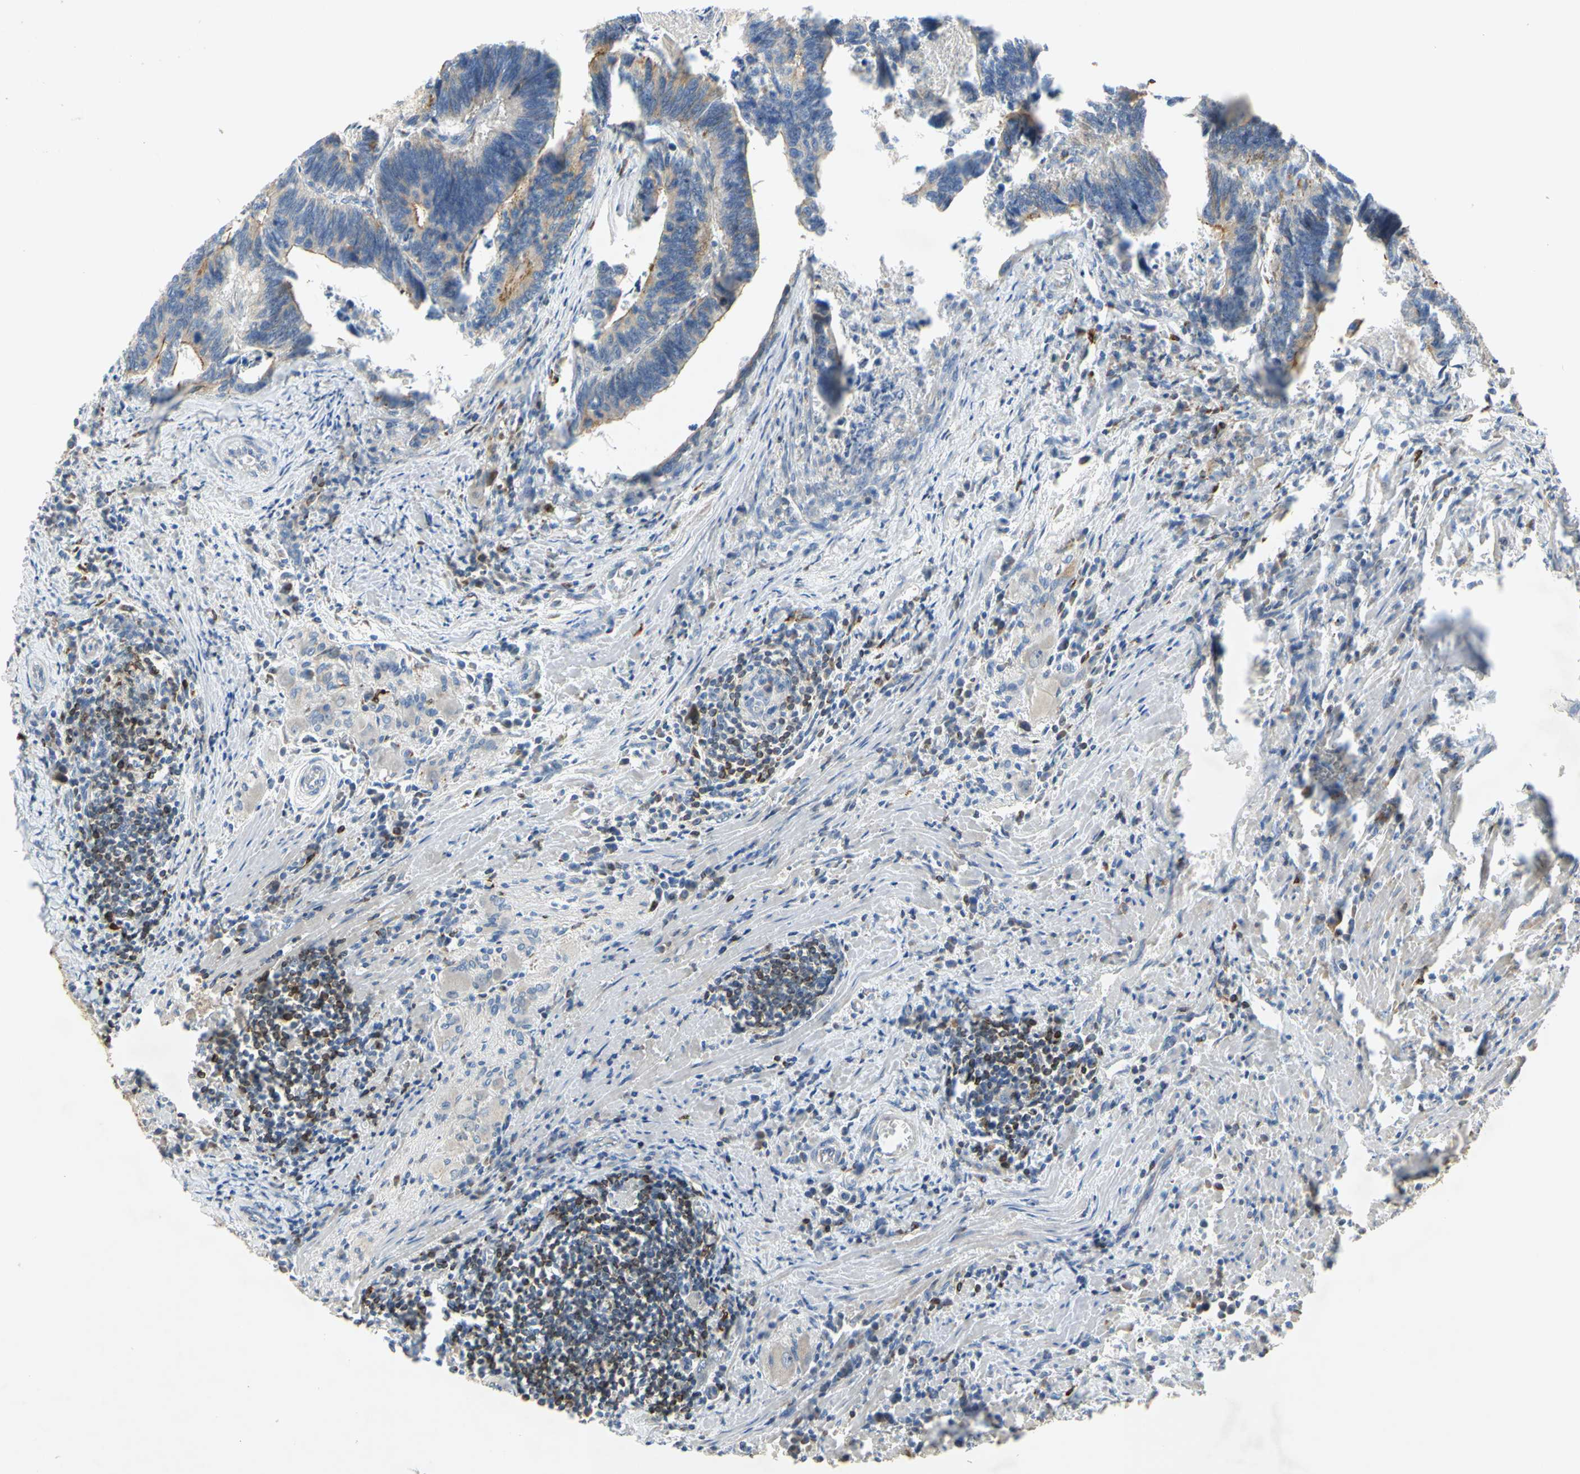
{"staining": {"intensity": "moderate", "quantity": "25%-75%", "location": "cytoplasmic/membranous"}, "tissue": "colorectal cancer", "cell_type": "Tumor cells", "image_type": "cancer", "snomed": [{"axis": "morphology", "description": "Adenocarcinoma, NOS"}, {"axis": "topography", "description": "Colon"}], "caption": "About 25%-75% of tumor cells in human adenocarcinoma (colorectal) display moderate cytoplasmic/membranous protein positivity as visualized by brown immunohistochemical staining.", "gene": "PLXNA2", "patient": {"sex": "male", "age": 72}}